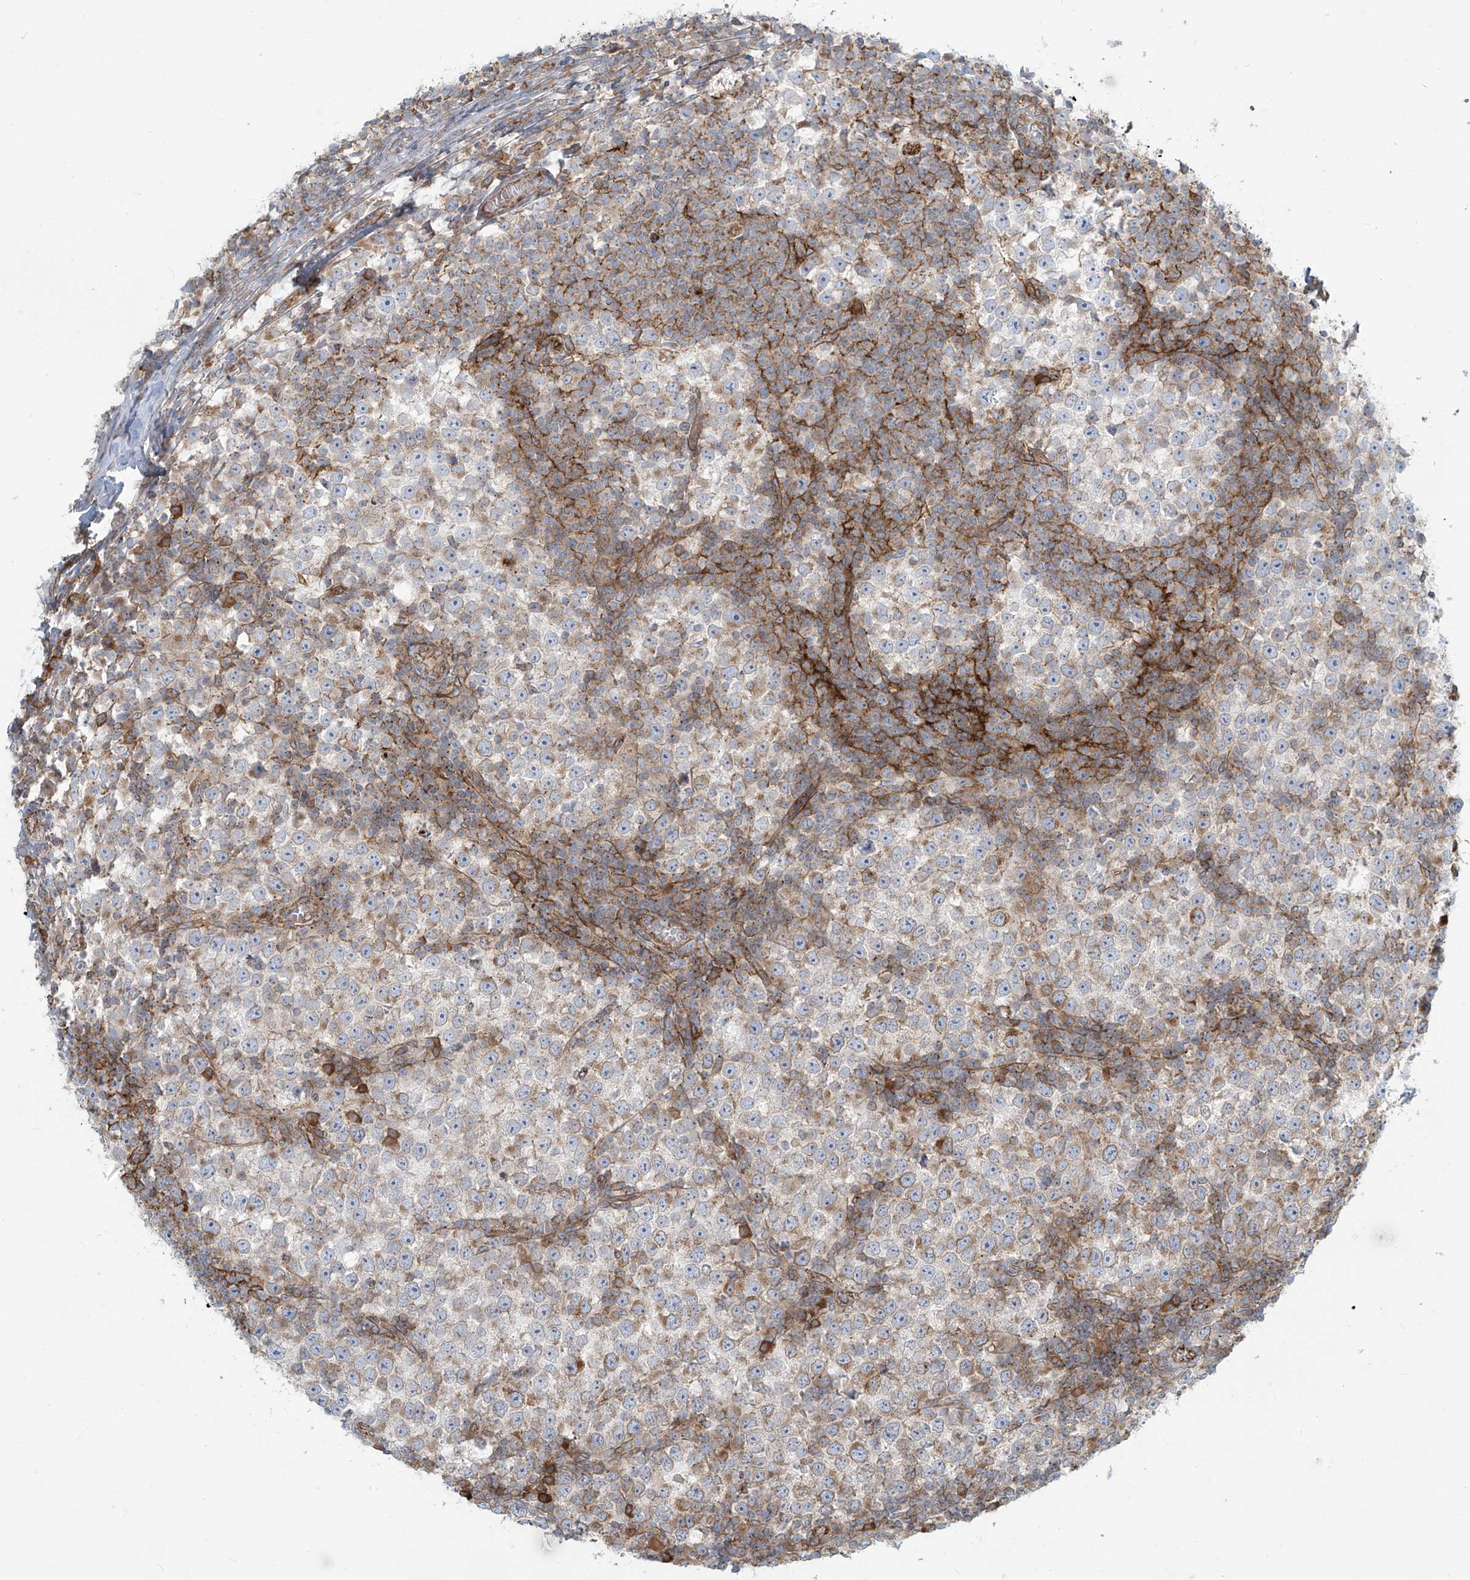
{"staining": {"intensity": "moderate", "quantity": "<25%", "location": "cytoplasmic/membranous"}, "tissue": "testis cancer", "cell_type": "Tumor cells", "image_type": "cancer", "snomed": [{"axis": "morphology", "description": "Seminoma, NOS"}, {"axis": "topography", "description": "Testis"}], "caption": "The histopathology image exhibits a brown stain indicating the presence of a protein in the cytoplasmic/membranous of tumor cells in testis cancer (seminoma).", "gene": "LZTS3", "patient": {"sex": "male", "age": 65}}